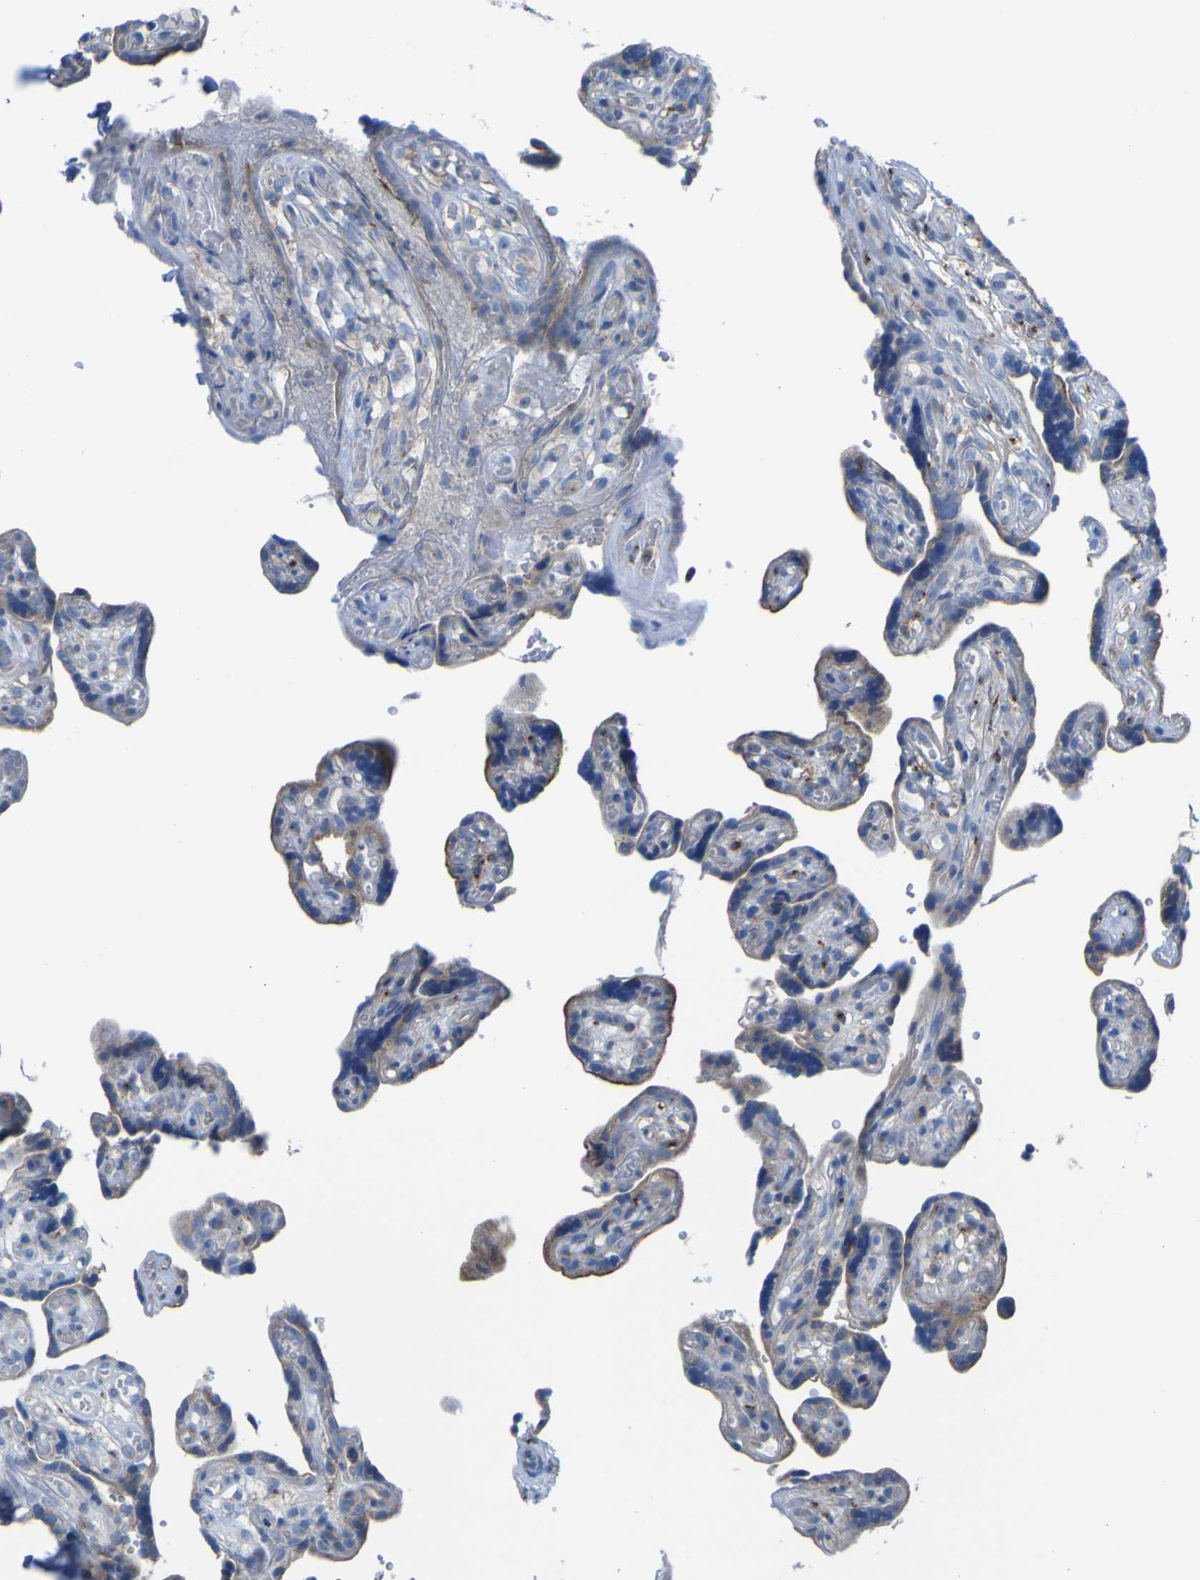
{"staining": {"intensity": "weak", "quantity": "<25%", "location": "cytoplasmic/membranous"}, "tissue": "placenta", "cell_type": "Decidual cells", "image_type": "normal", "snomed": [{"axis": "morphology", "description": "Normal tissue, NOS"}, {"axis": "topography", "description": "Placenta"}], "caption": "This is an immunohistochemistry image of unremarkable placenta. There is no positivity in decidual cells.", "gene": "CST3", "patient": {"sex": "female", "age": 30}}